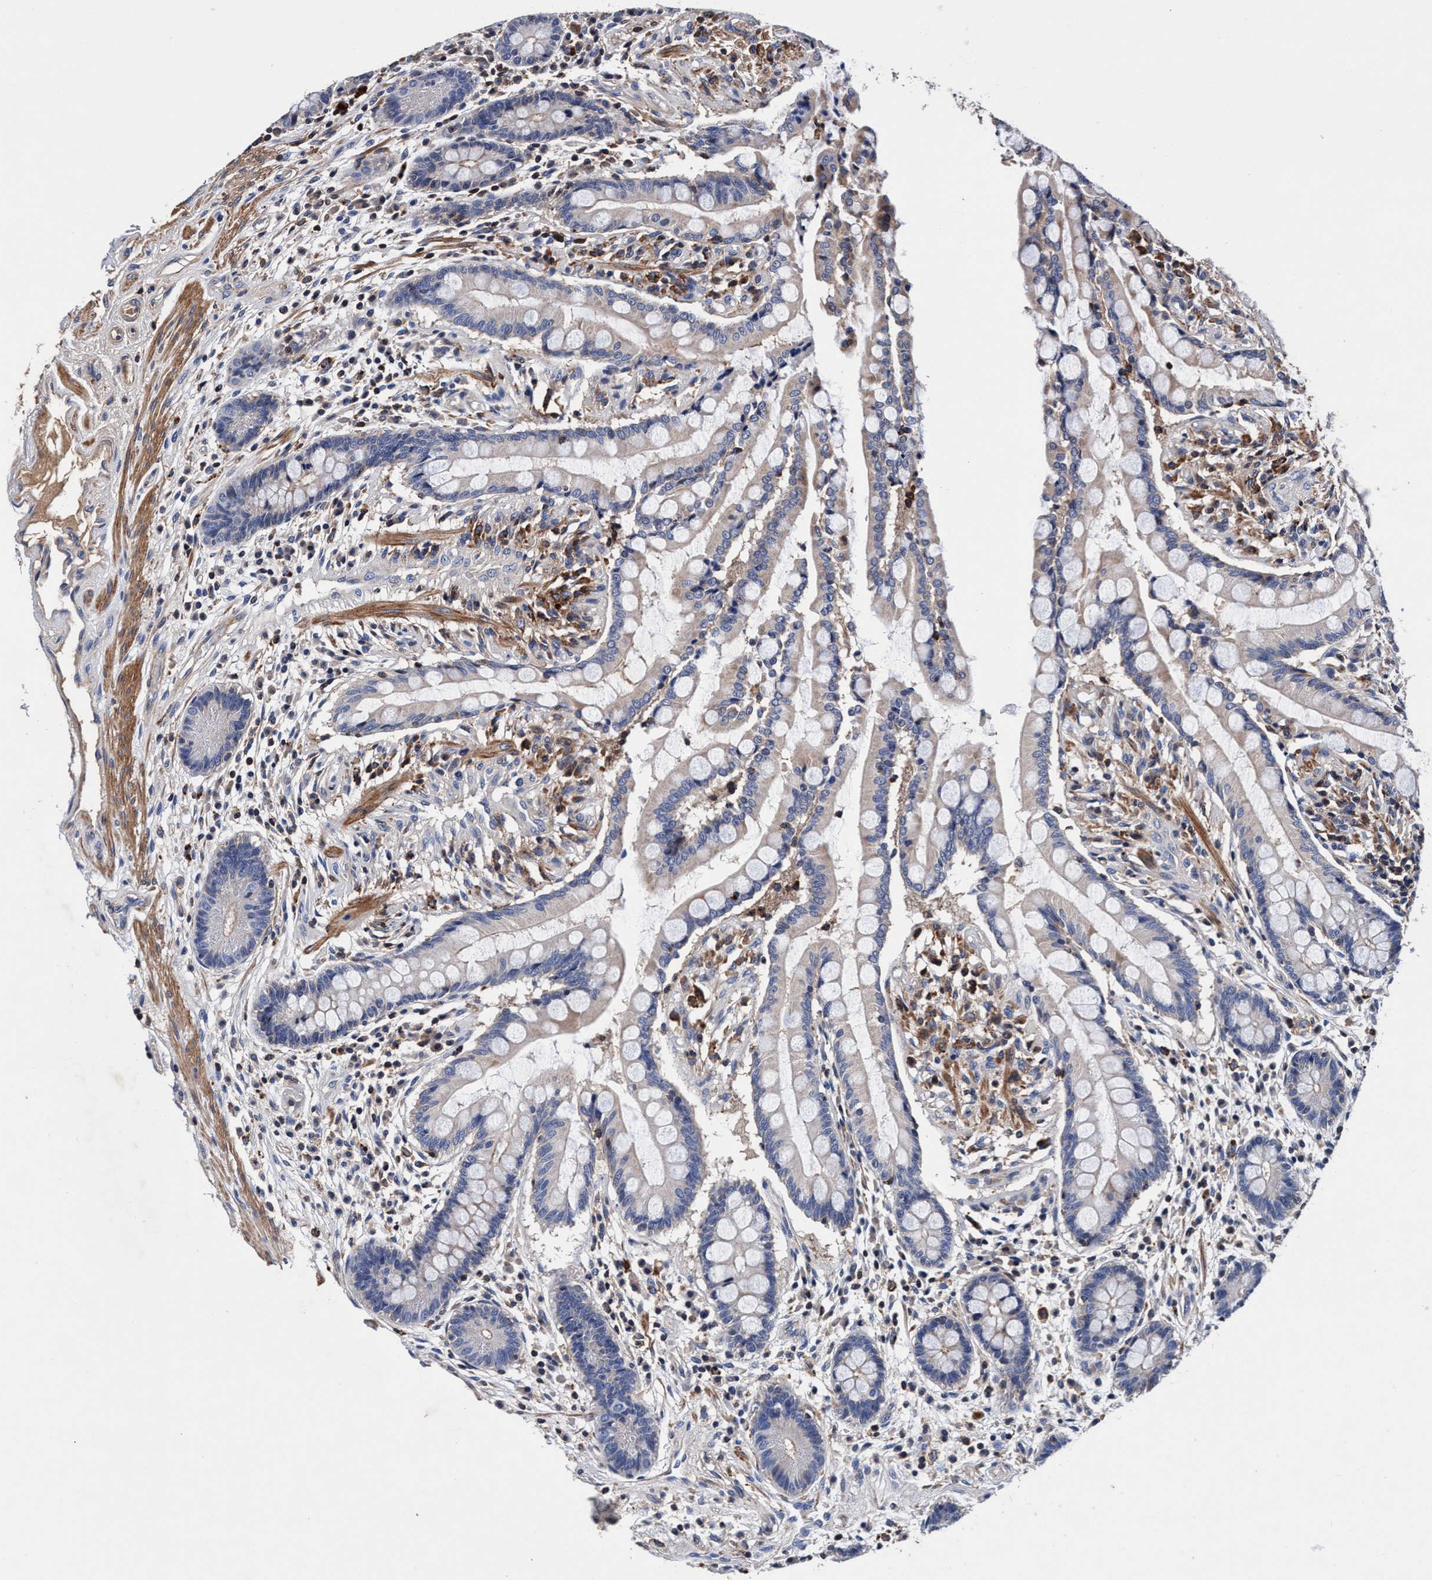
{"staining": {"intensity": "negative", "quantity": "none", "location": "none"}, "tissue": "colon", "cell_type": "Endothelial cells", "image_type": "normal", "snomed": [{"axis": "morphology", "description": "Normal tissue, NOS"}, {"axis": "topography", "description": "Colon"}], "caption": "This is an immunohistochemistry (IHC) image of unremarkable colon. There is no staining in endothelial cells.", "gene": "RNF208", "patient": {"sex": "male", "age": 73}}